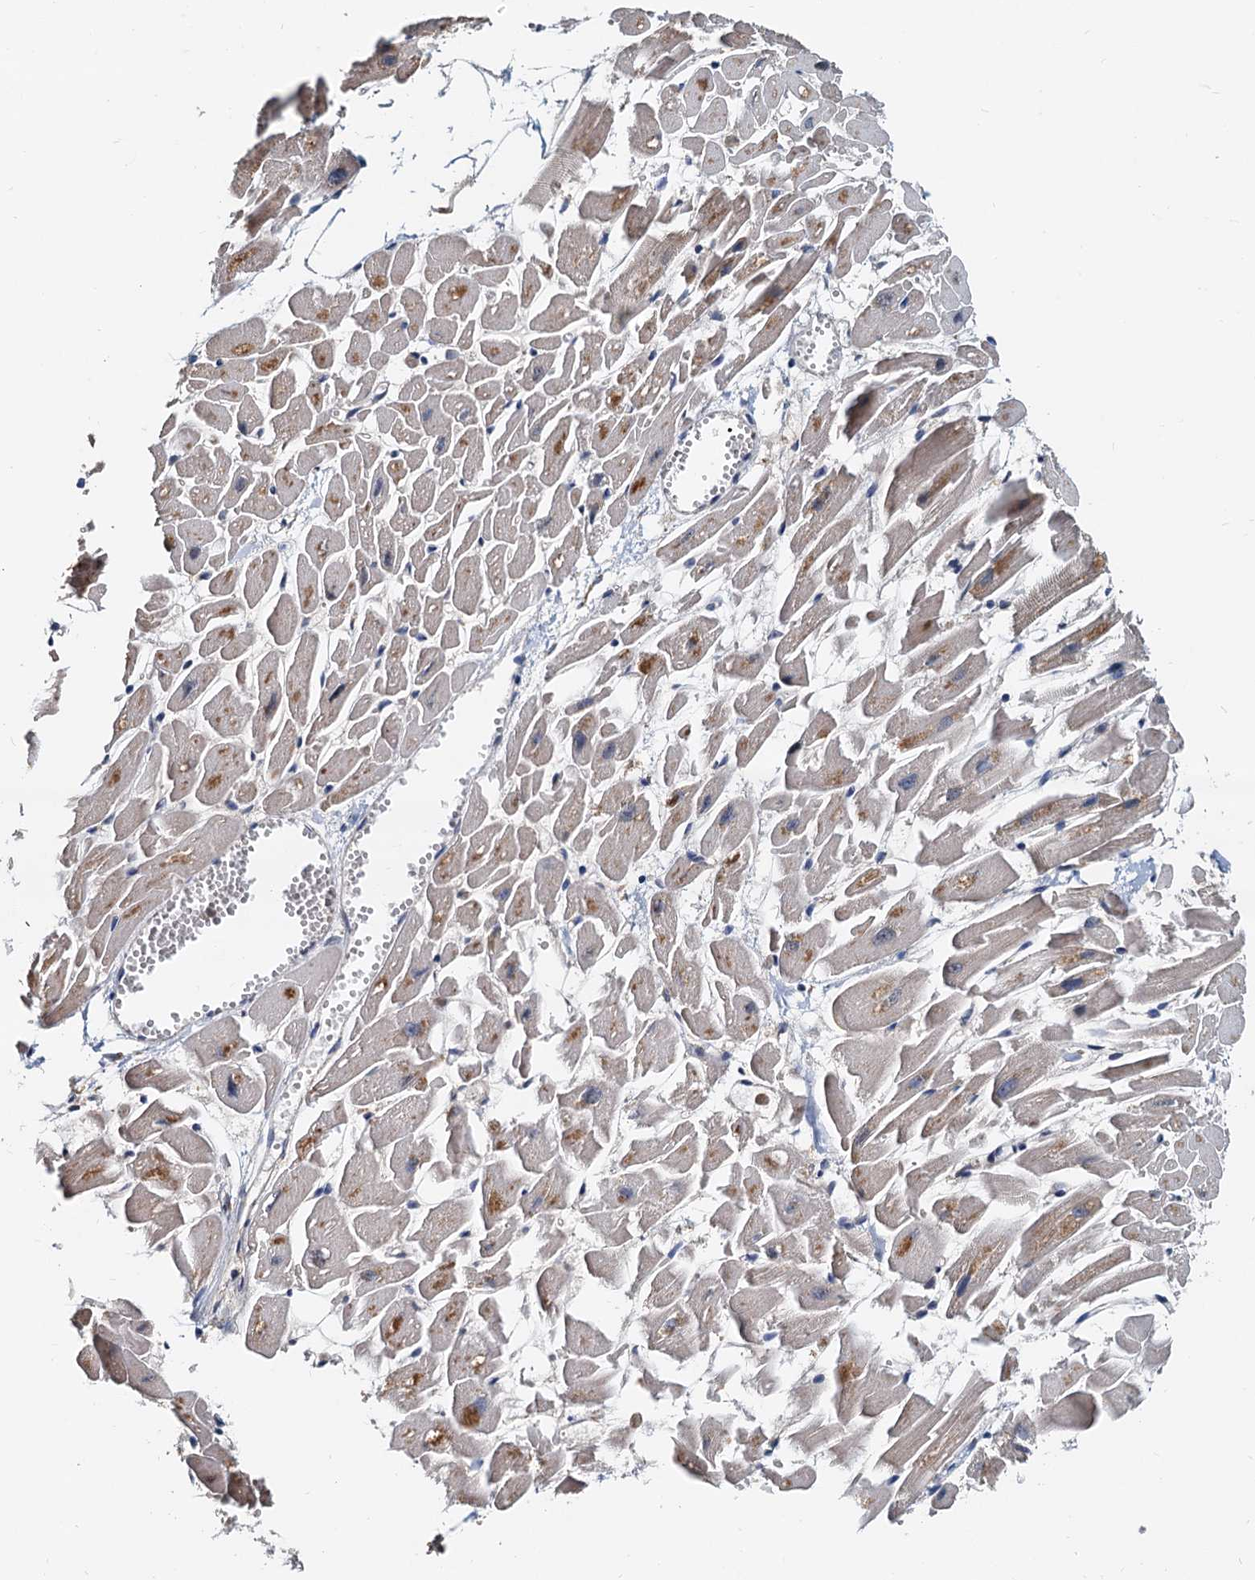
{"staining": {"intensity": "moderate", "quantity": "<25%", "location": "cytoplasmic/membranous"}, "tissue": "heart muscle", "cell_type": "Cardiomyocytes", "image_type": "normal", "snomed": [{"axis": "morphology", "description": "Normal tissue, NOS"}, {"axis": "topography", "description": "Heart"}], "caption": "Protein staining shows moderate cytoplasmic/membranous expression in about <25% of cardiomyocytes in benign heart muscle.", "gene": "MCMBP", "patient": {"sex": "female", "age": 64}}